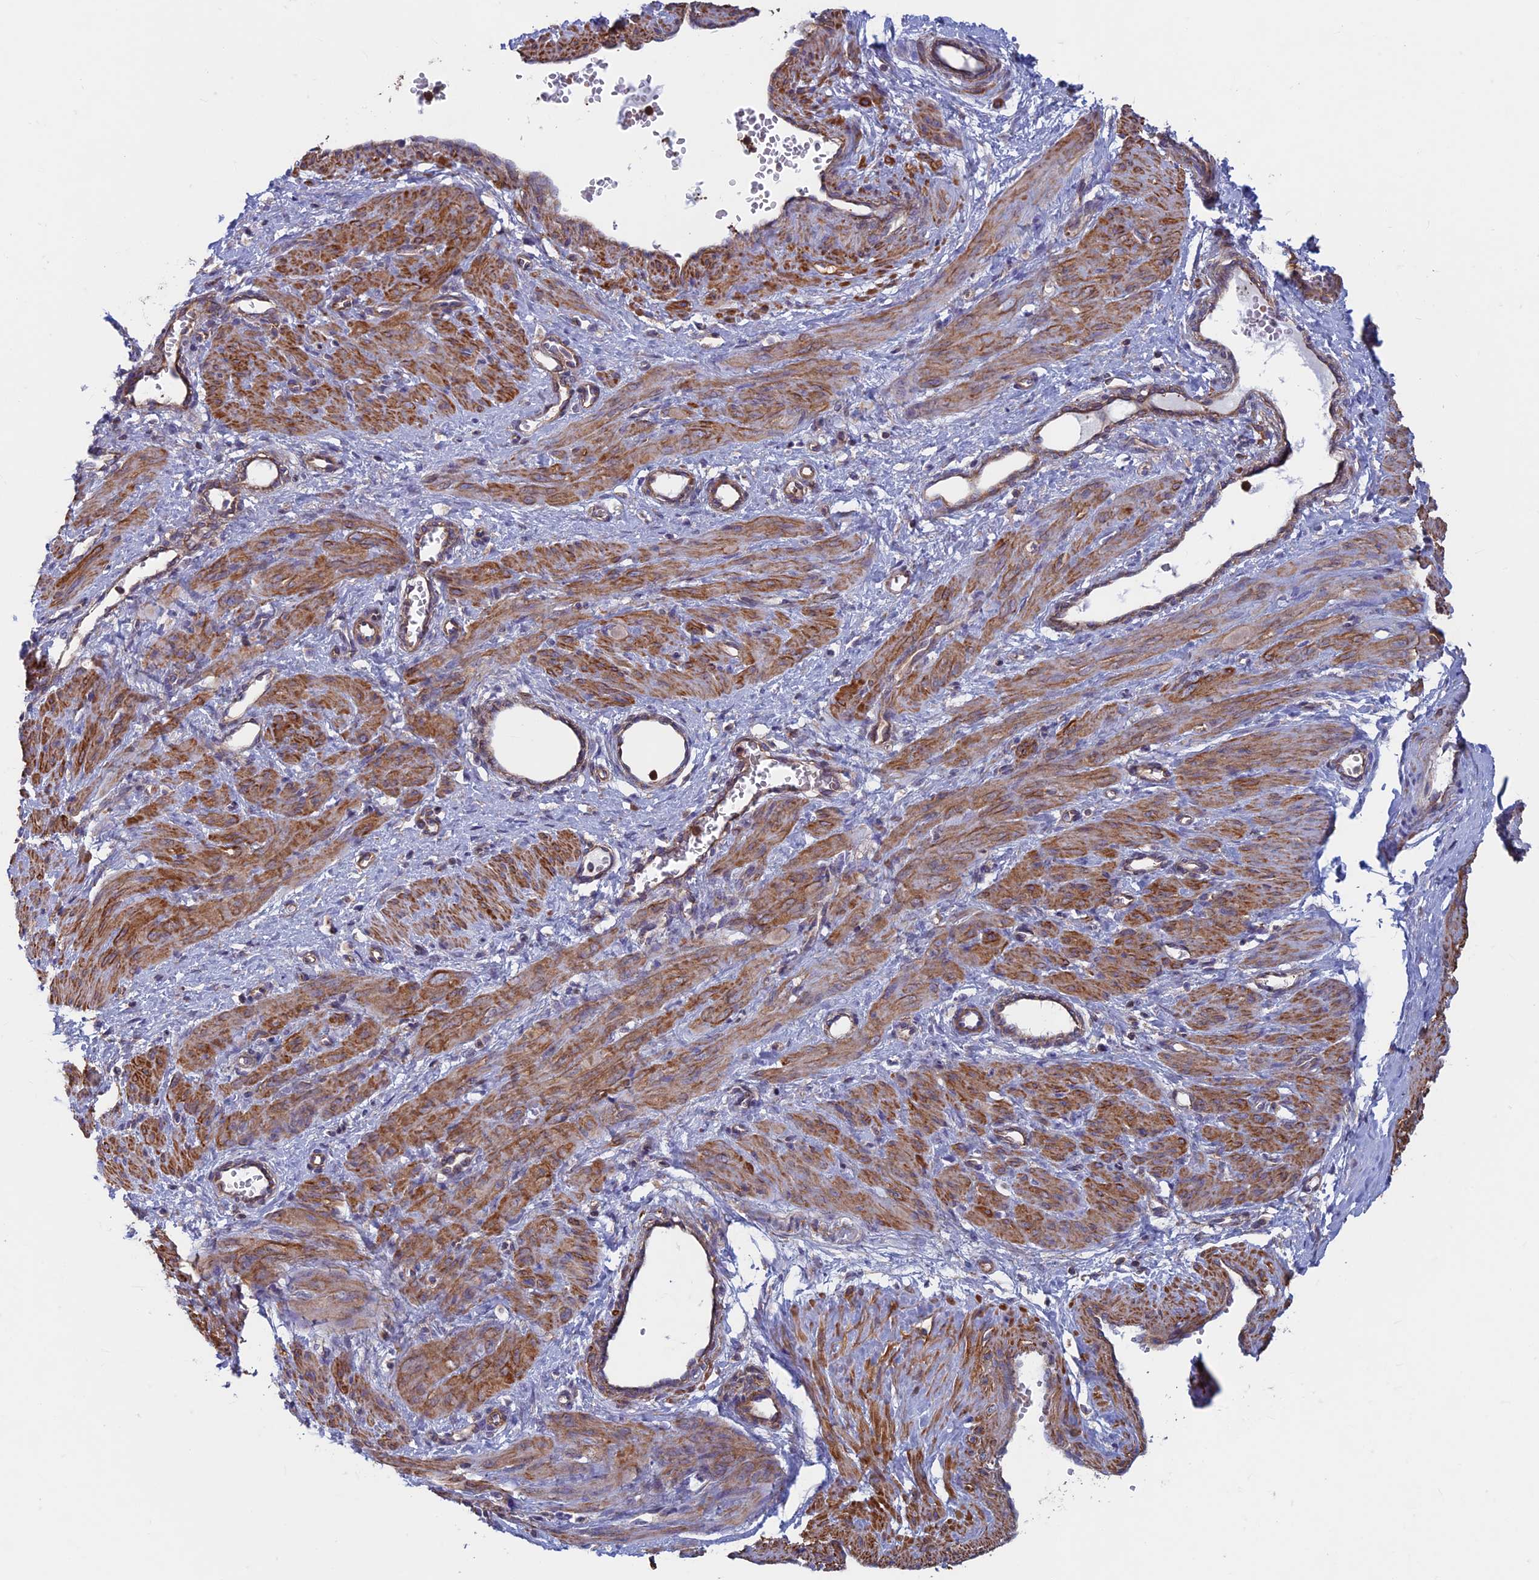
{"staining": {"intensity": "strong", "quantity": ">75%", "location": "cytoplasmic/membranous"}, "tissue": "smooth muscle", "cell_type": "Smooth muscle cells", "image_type": "normal", "snomed": [{"axis": "morphology", "description": "Normal tissue, NOS"}, {"axis": "topography", "description": "Endometrium"}], "caption": "The image shows staining of unremarkable smooth muscle, revealing strong cytoplasmic/membranous protein positivity (brown color) within smooth muscle cells.", "gene": "DNM1L", "patient": {"sex": "female", "age": 33}}